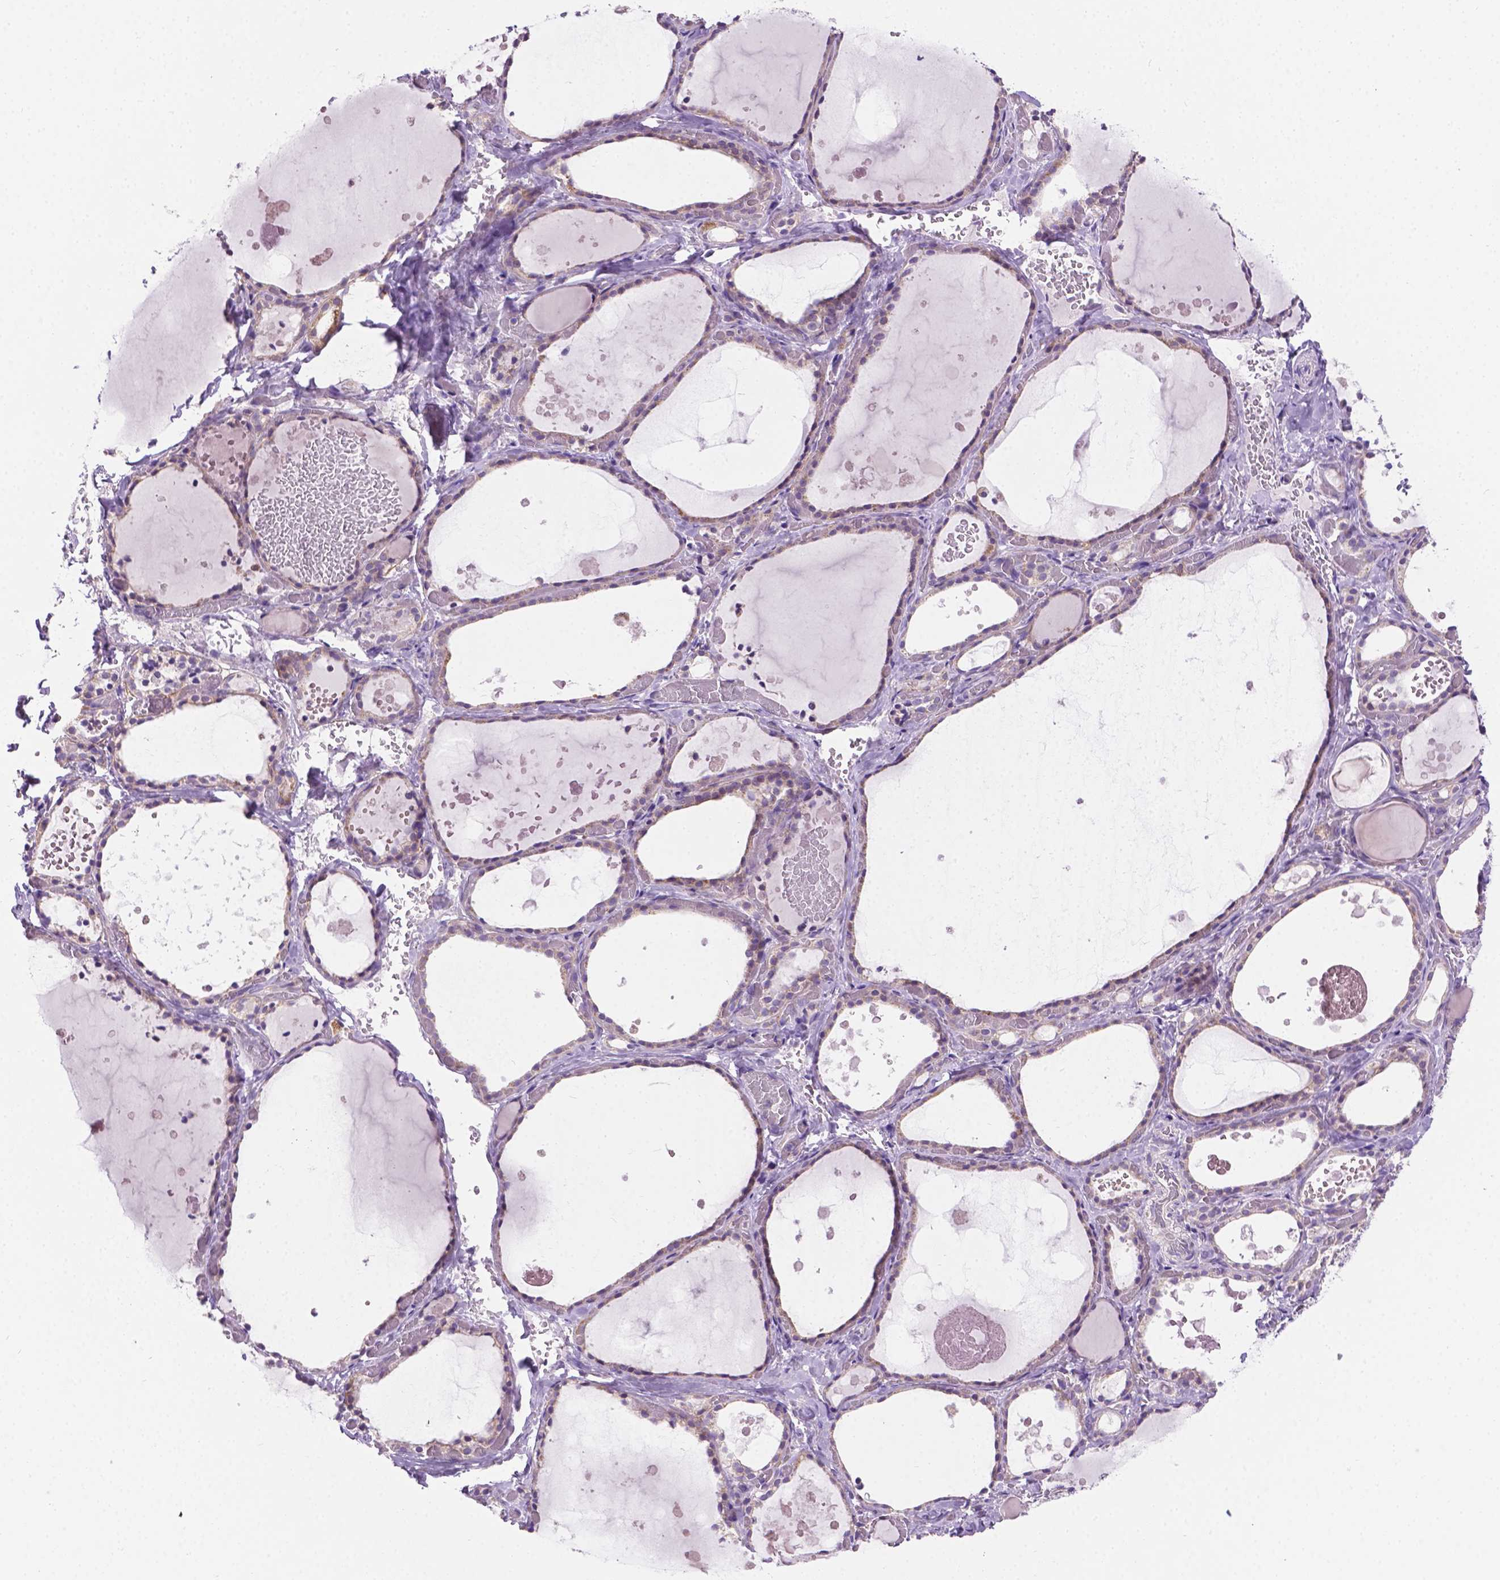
{"staining": {"intensity": "negative", "quantity": "none", "location": "none"}, "tissue": "thyroid gland", "cell_type": "Glandular cells", "image_type": "normal", "snomed": [{"axis": "morphology", "description": "Normal tissue, NOS"}, {"axis": "topography", "description": "Thyroid gland"}], "caption": "Unremarkable thyroid gland was stained to show a protein in brown. There is no significant expression in glandular cells. Brightfield microscopy of IHC stained with DAB (3,3'-diaminobenzidine) (brown) and hematoxylin (blue), captured at high magnification.", "gene": "CSPG5", "patient": {"sex": "female", "age": 56}}